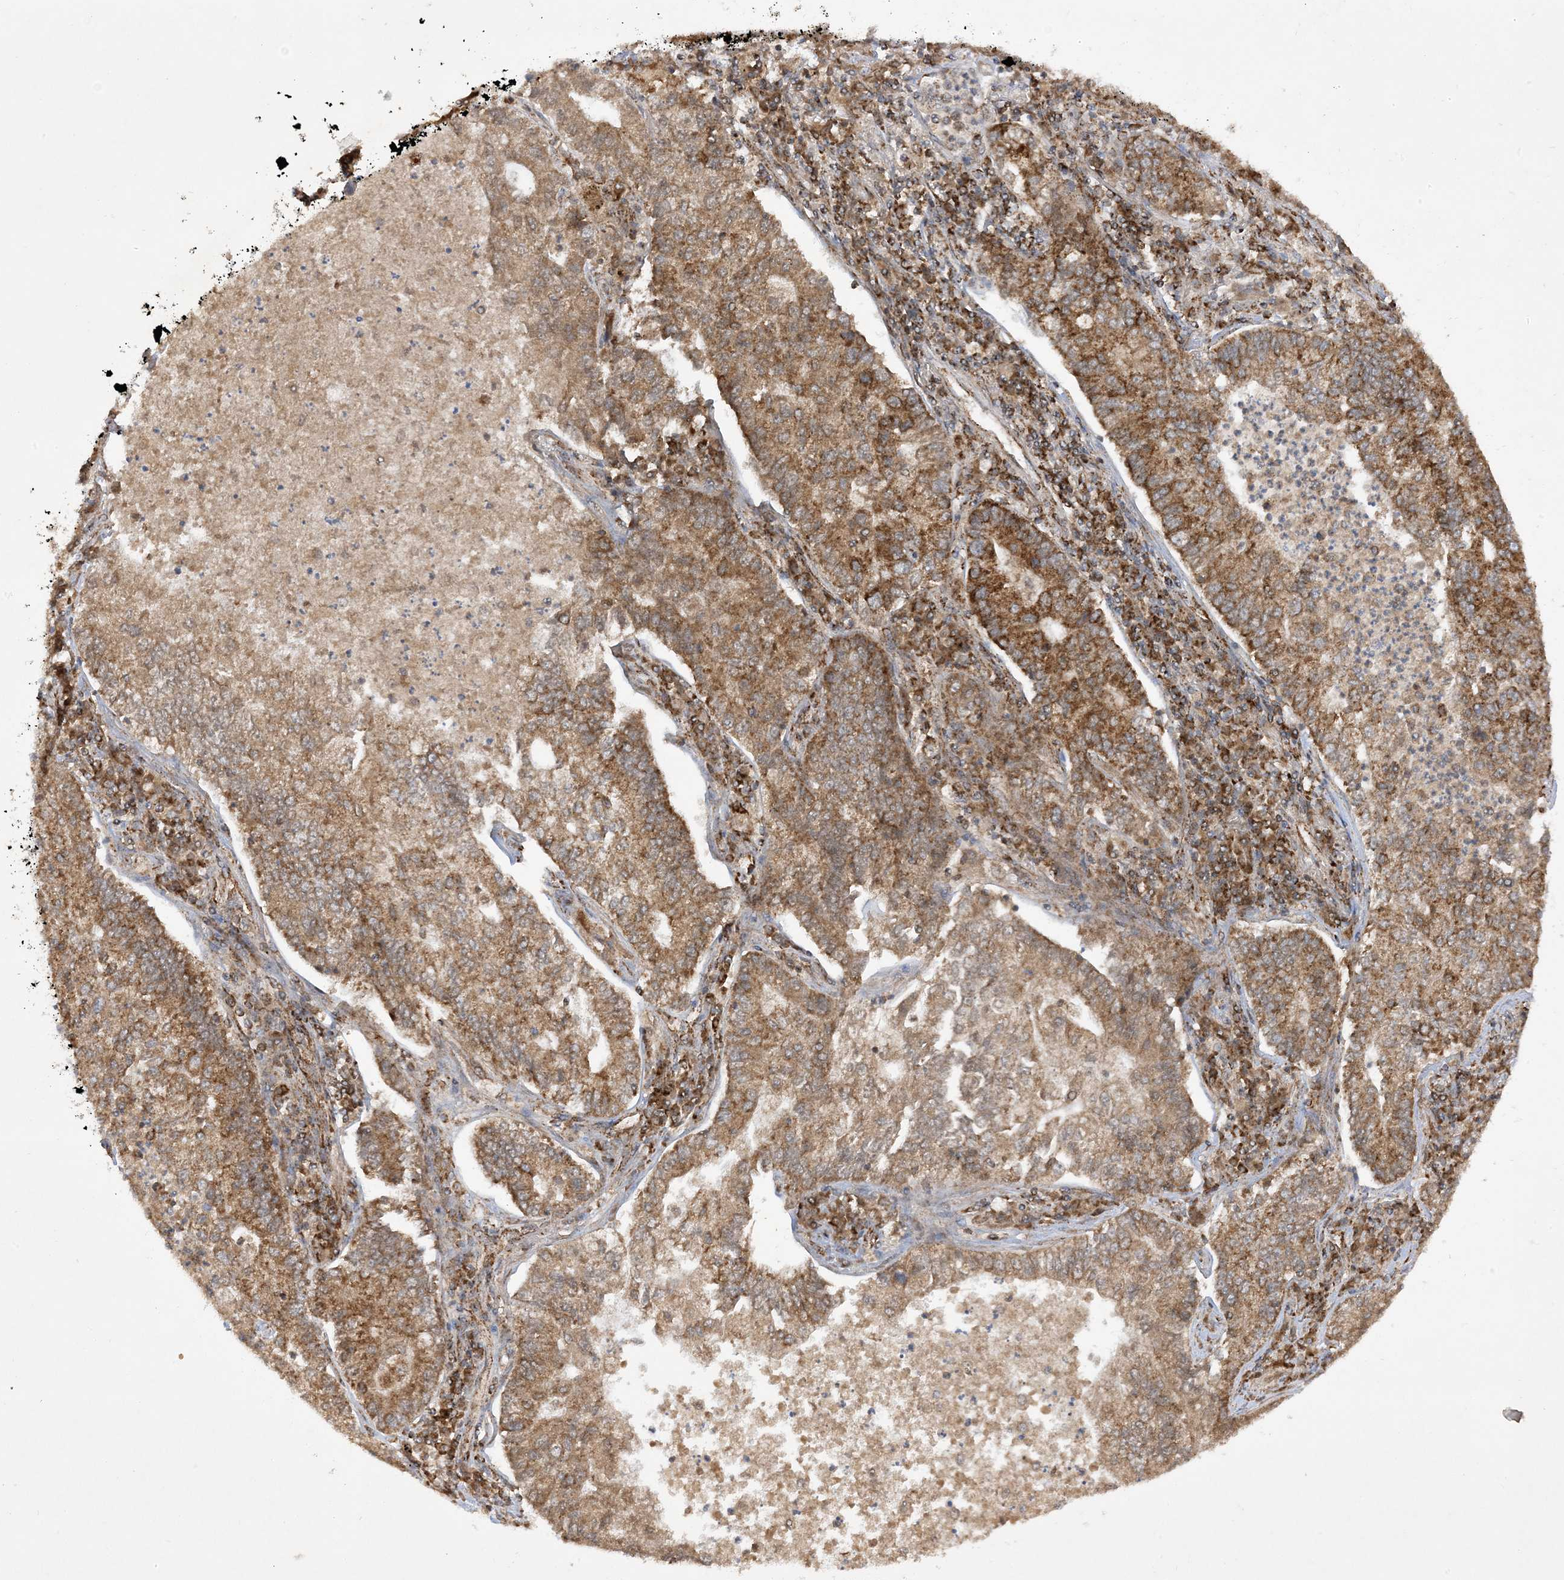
{"staining": {"intensity": "moderate", "quantity": ">75%", "location": "cytoplasmic/membranous"}, "tissue": "lung cancer", "cell_type": "Tumor cells", "image_type": "cancer", "snomed": [{"axis": "morphology", "description": "Adenocarcinoma, NOS"}, {"axis": "topography", "description": "Lung"}], "caption": "Lung adenocarcinoma was stained to show a protein in brown. There is medium levels of moderate cytoplasmic/membranous expression in about >75% of tumor cells.", "gene": "NDUFAF3", "patient": {"sex": "male", "age": 49}}